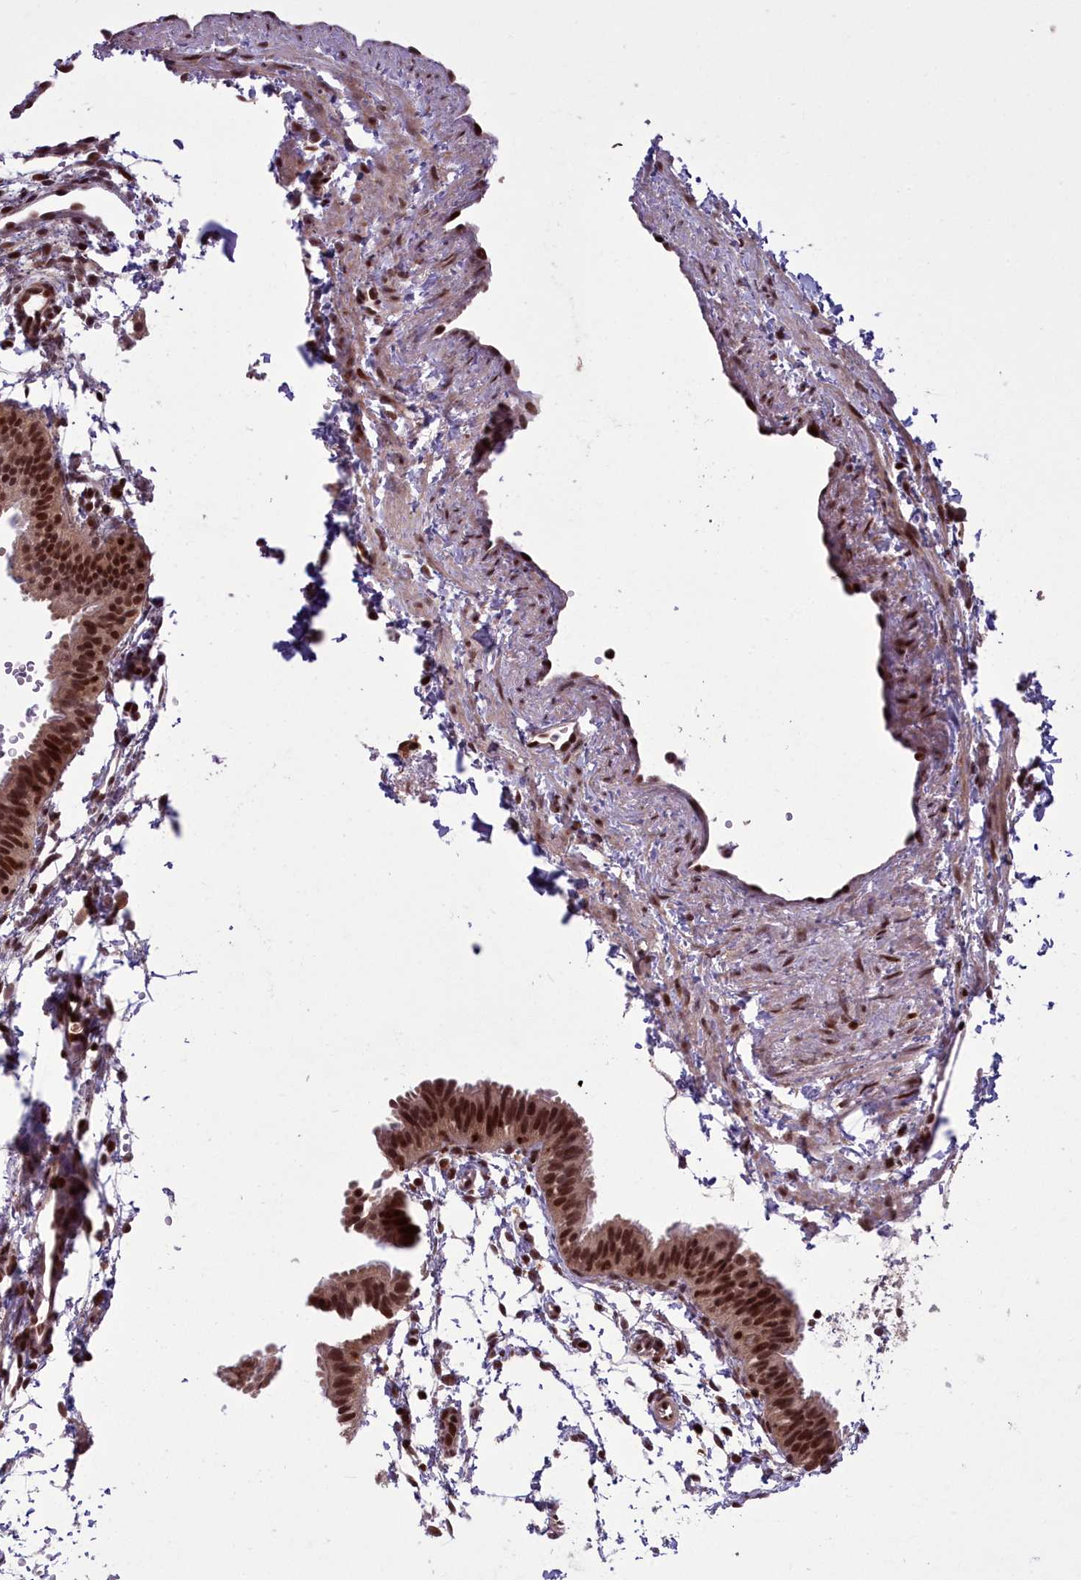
{"staining": {"intensity": "strong", "quantity": ">75%", "location": "nuclear"}, "tissue": "fallopian tube", "cell_type": "Glandular cells", "image_type": "normal", "snomed": [{"axis": "morphology", "description": "Normal tissue, NOS"}, {"axis": "topography", "description": "Fallopian tube"}], "caption": "This photomicrograph reveals immunohistochemistry (IHC) staining of normal fallopian tube, with high strong nuclear positivity in about >75% of glandular cells.", "gene": "GMEB1", "patient": {"sex": "female", "age": 35}}